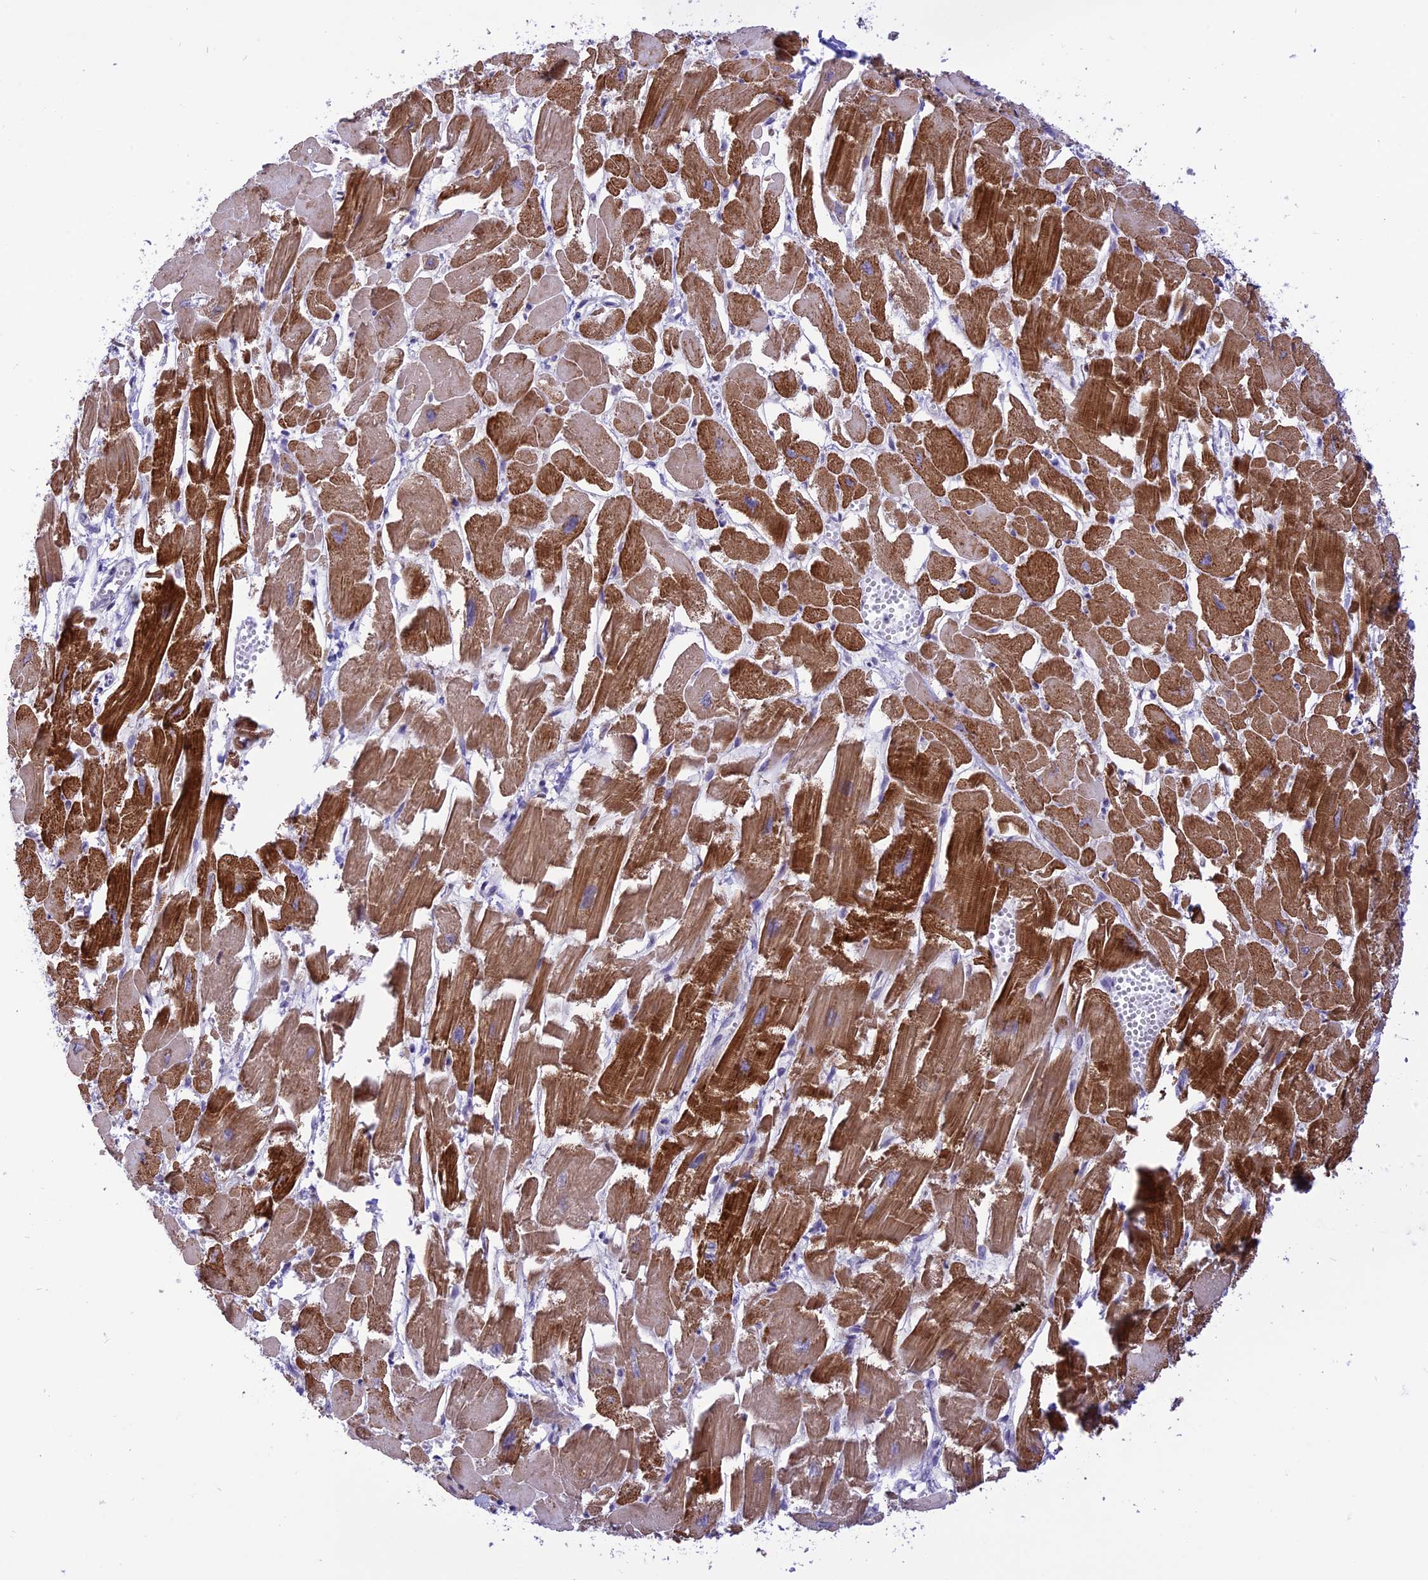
{"staining": {"intensity": "strong", "quantity": ">75%", "location": "cytoplasmic/membranous"}, "tissue": "heart muscle", "cell_type": "Cardiomyocytes", "image_type": "normal", "snomed": [{"axis": "morphology", "description": "Normal tissue, NOS"}, {"axis": "topography", "description": "Heart"}], "caption": "Human heart muscle stained with a brown dye shows strong cytoplasmic/membranous positive expression in approximately >75% of cardiomyocytes.", "gene": "ZNF837", "patient": {"sex": "male", "age": 54}}